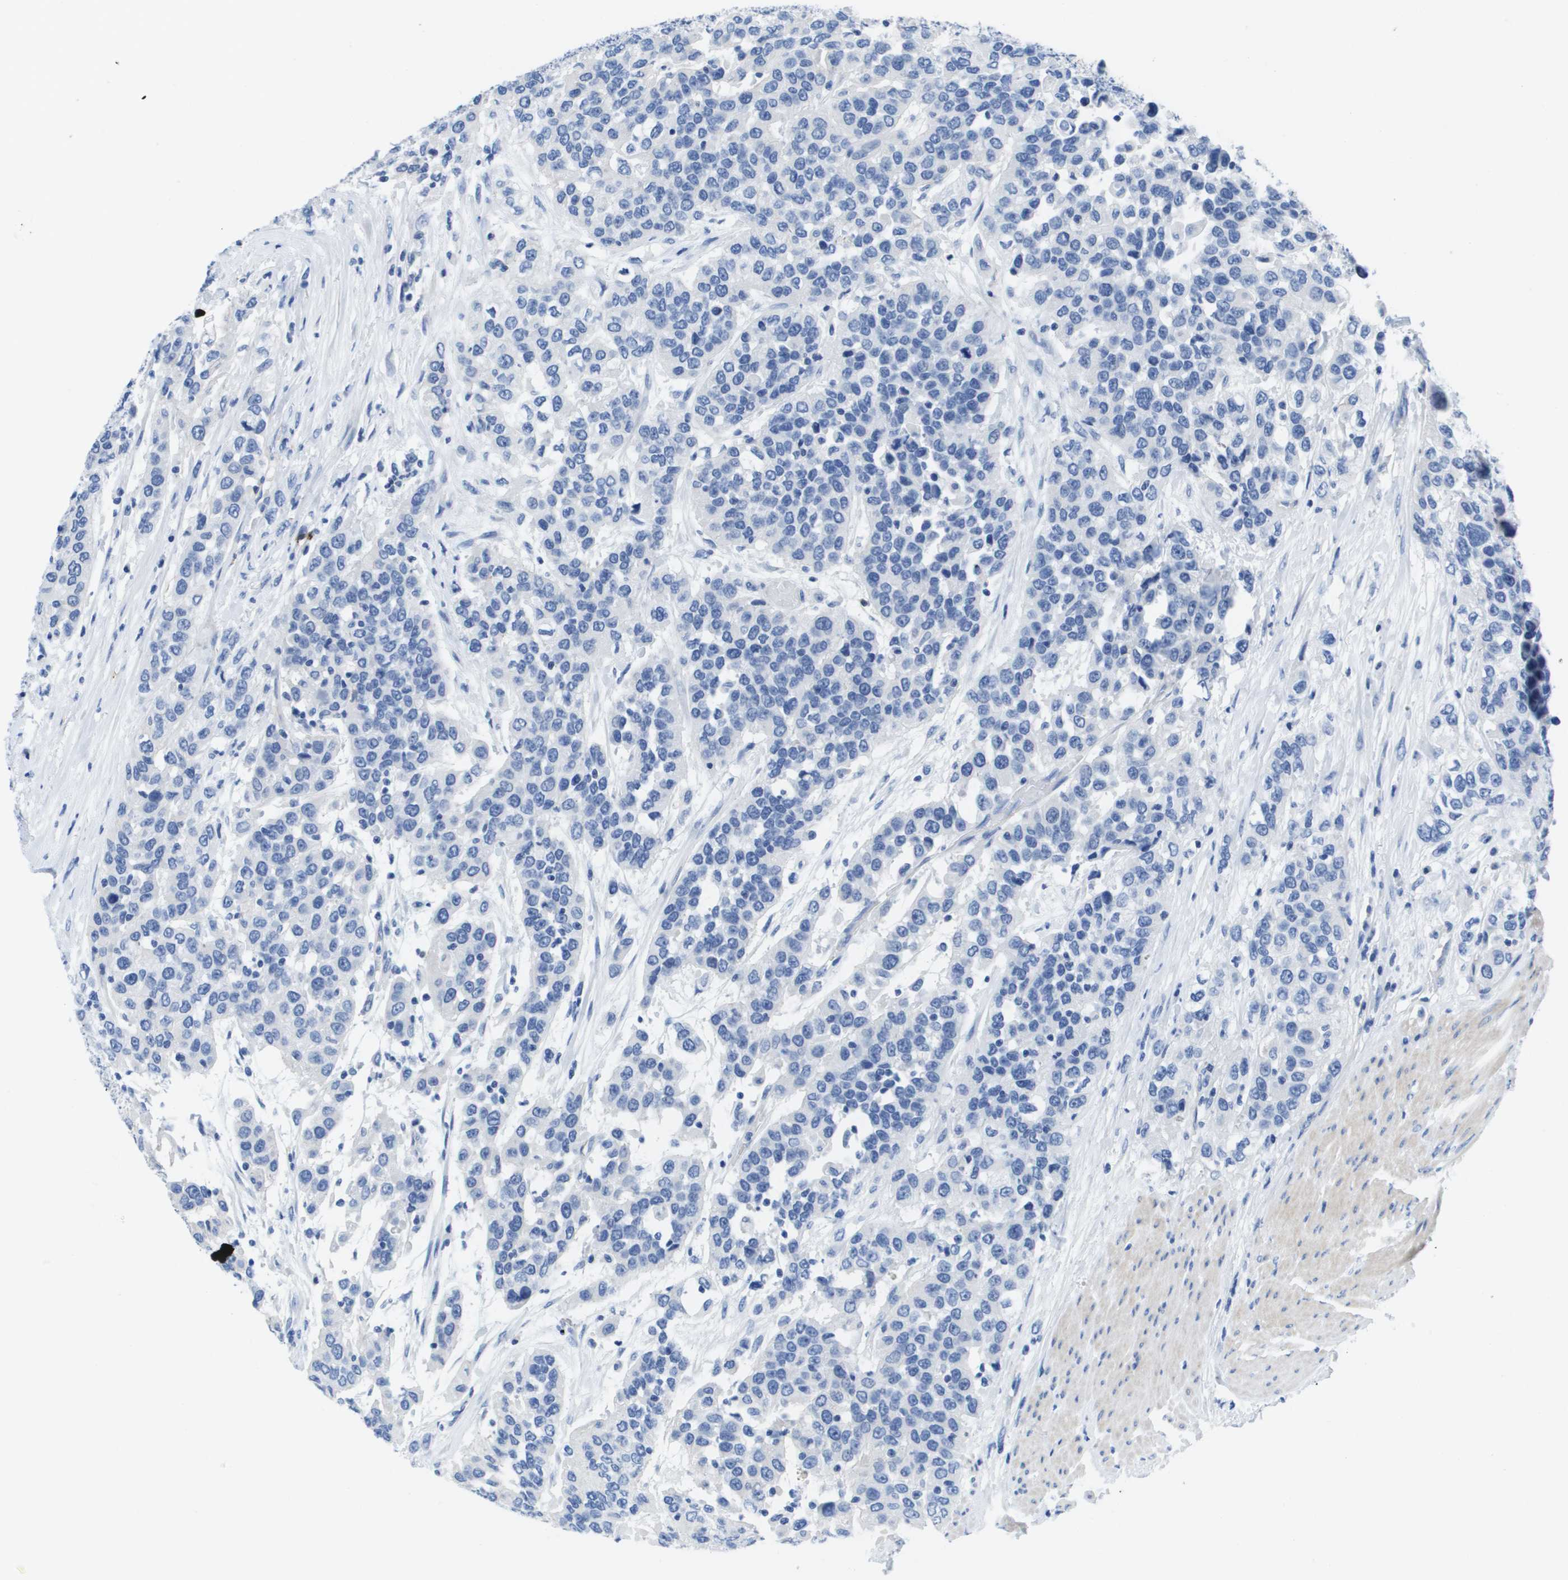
{"staining": {"intensity": "negative", "quantity": "none", "location": "none"}, "tissue": "urothelial cancer", "cell_type": "Tumor cells", "image_type": "cancer", "snomed": [{"axis": "morphology", "description": "Urothelial carcinoma, High grade"}, {"axis": "topography", "description": "Urinary bladder"}], "caption": "An immunohistochemistry histopathology image of urothelial cancer is shown. There is no staining in tumor cells of urothelial cancer.", "gene": "MS4A1", "patient": {"sex": "female", "age": 80}}